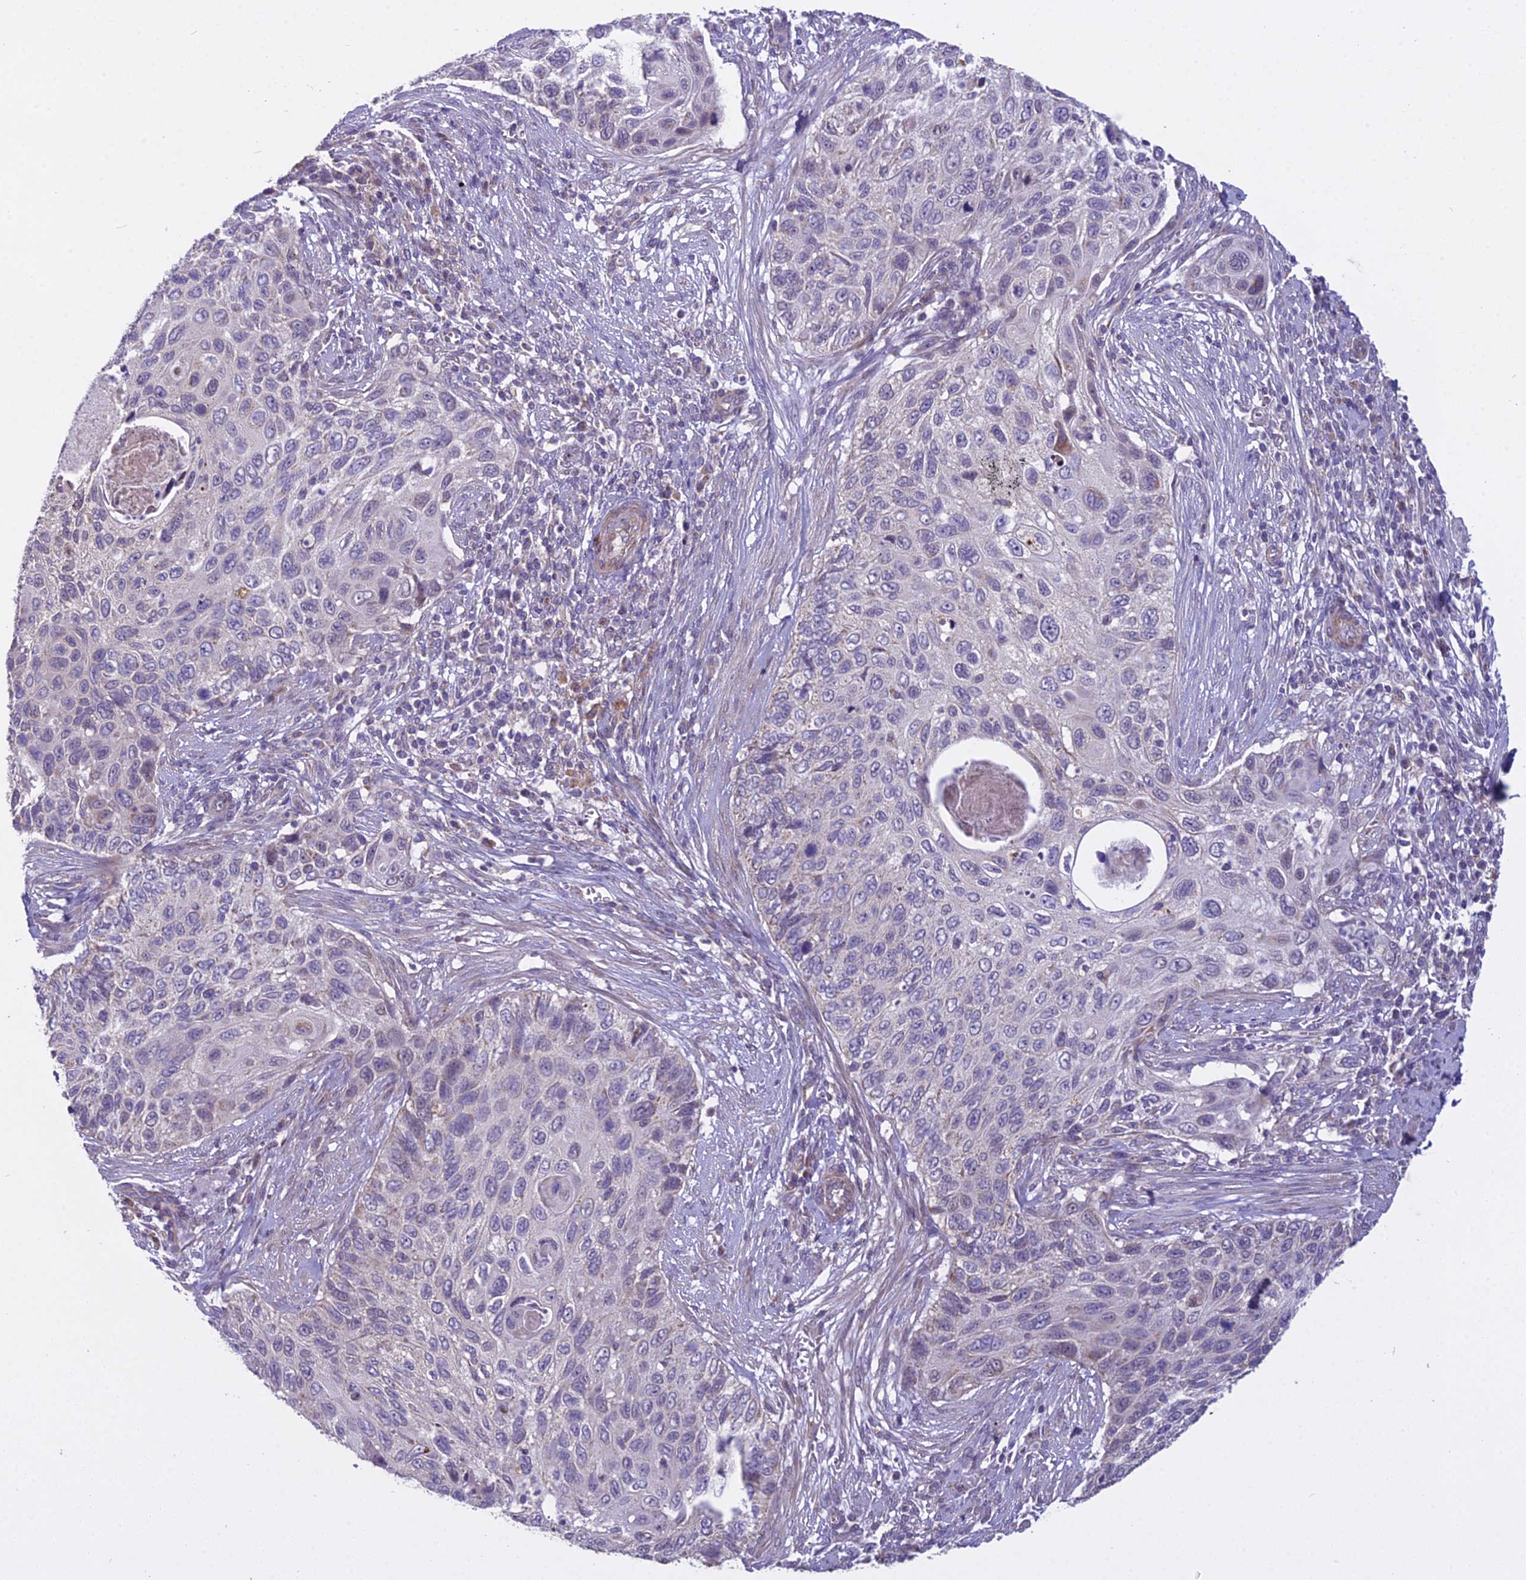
{"staining": {"intensity": "negative", "quantity": "none", "location": "none"}, "tissue": "cervical cancer", "cell_type": "Tumor cells", "image_type": "cancer", "snomed": [{"axis": "morphology", "description": "Squamous cell carcinoma, NOS"}, {"axis": "topography", "description": "Cervix"}], "caption": "Tumor cells show no significant expression in cervical squamous cell carcinoma.", "gene": "DUS2", "patient": {"sex": "female", "age": 70}}